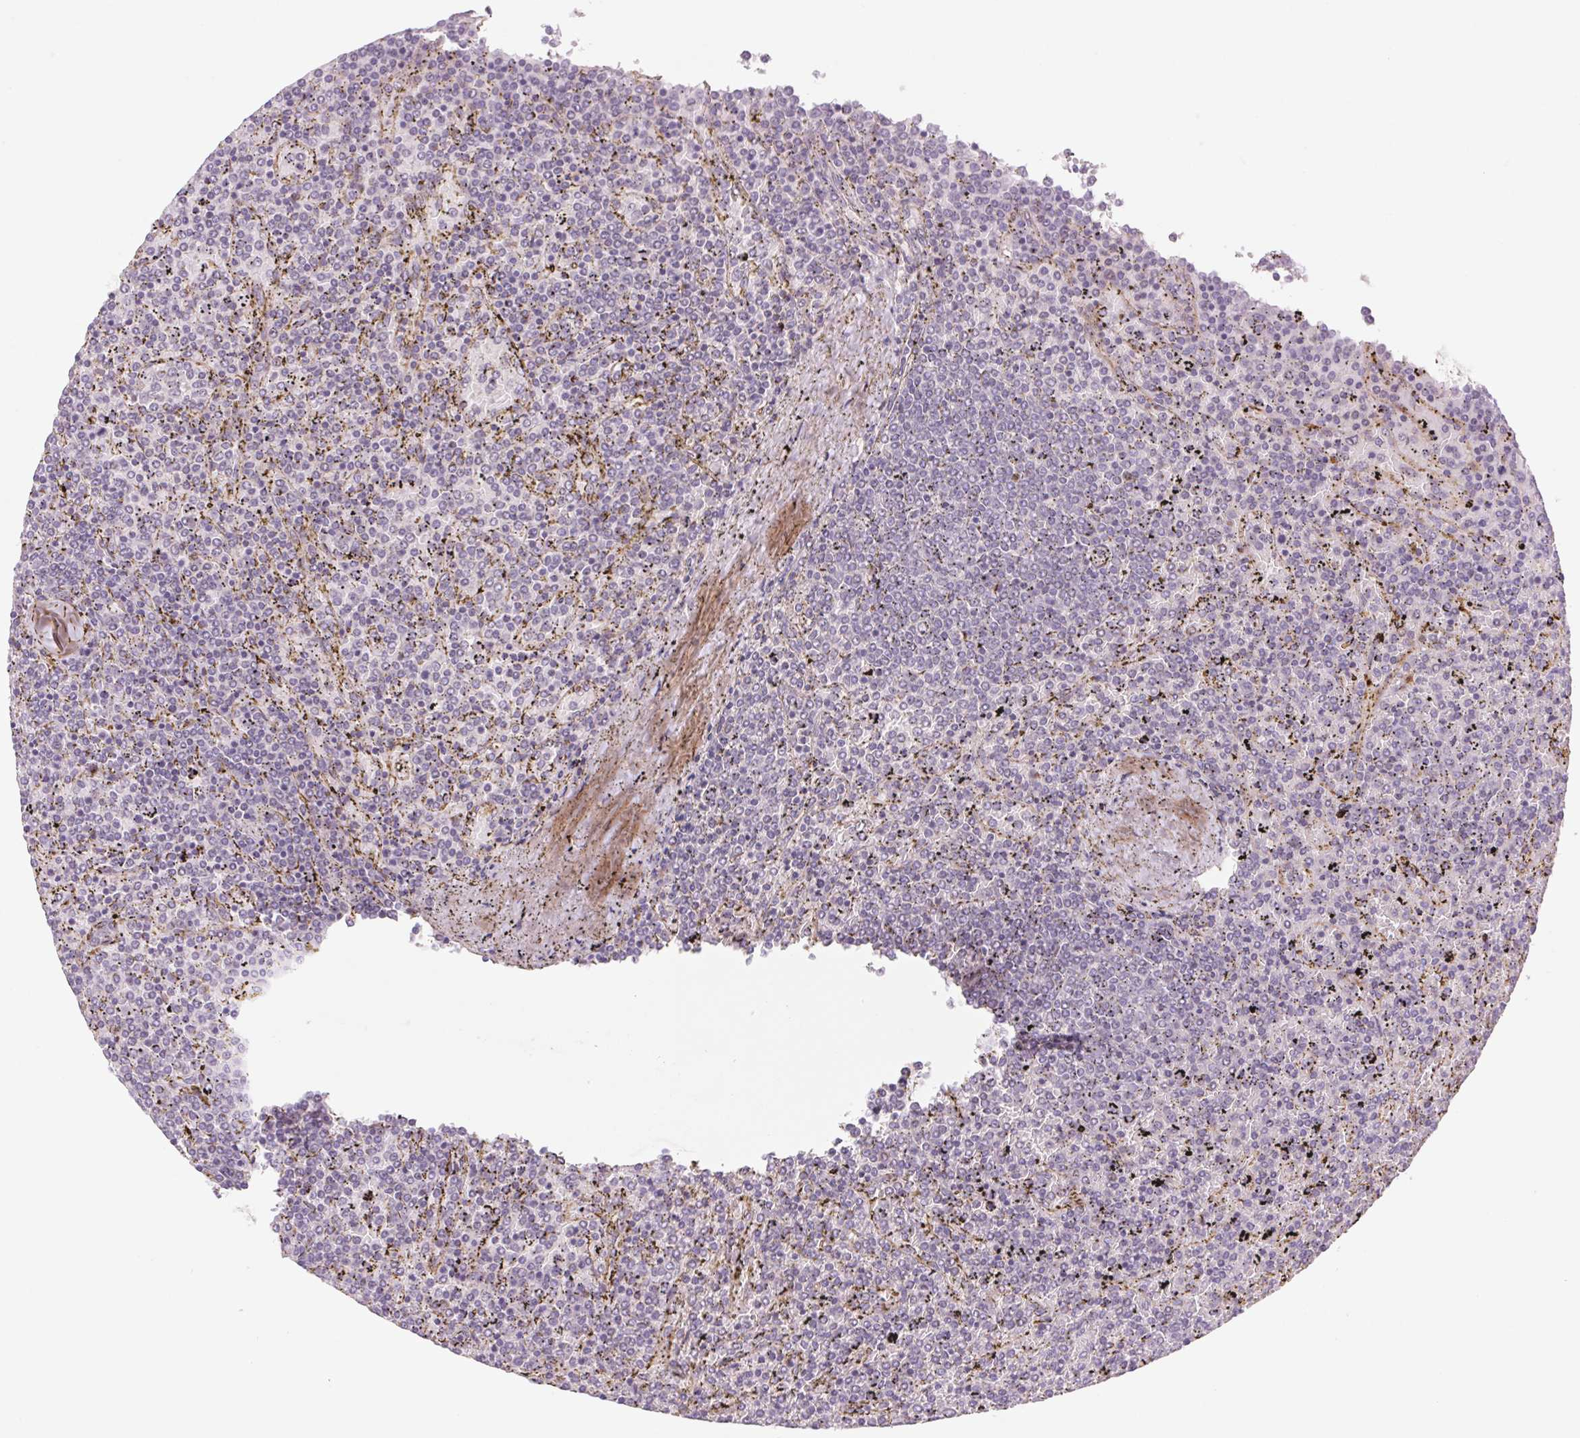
{"staining": {"intensity": "negative", "quantity": "none", "location": "none"}, "tissue": "lymphoma", "cell_type": "Tumor cells", "image_type": "cancer", "snomed": [{"axis": "morphology", "description": "Malignant lymphoma, non-Hodgkin's type, Low grade"}, {"axis": "topography", "description": "Spleen"}], "caption": "Immunohistochemistry histopathology image of lymphoma stained for a protein (brown), which demonstrates no positivity in tumor cells. (Brightfield microscopy of DAB (3,3'-diaminobenzidine) IHC at high magnification).", "gene": "KRT1", "patient": {"sex": "female", "age": 77}}